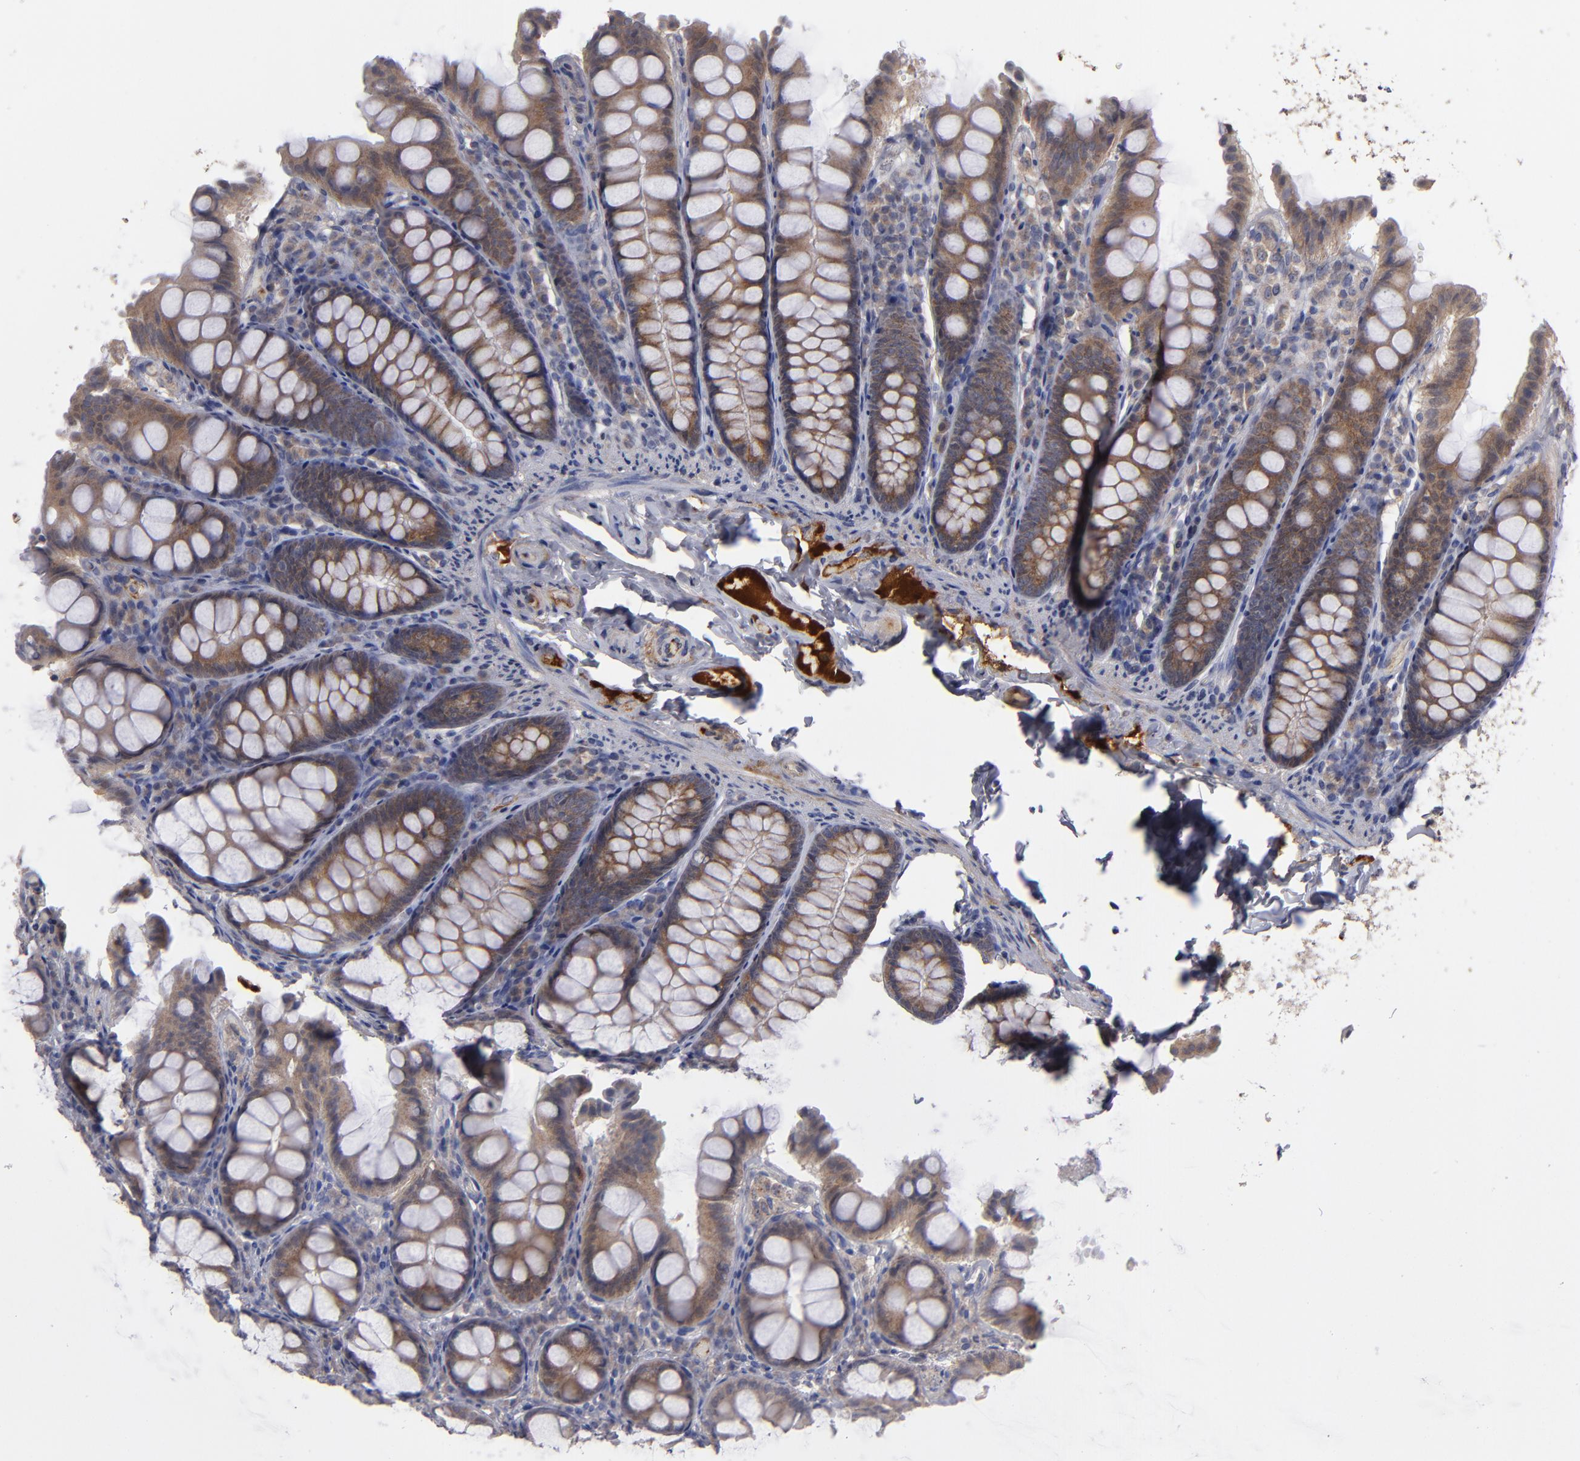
{"staining": {"intensity": "negative", "quantity": "none", "location": "none"}, "tissue": "colon", "cell_type": "Endothelial cells", "image_type": "normal", "snomed": [{"axis": "morphology", "description": "Normal tissue, NOS"}, {"axis": "topography", "description": "Colon"}], "caption": "High power microscopy image of an immunohistochemistry (IHC) photomicrograph of normal colon, revealing no significant positivity in endothelial cells. (DAB IHC, high magnification).", "gene": "EXD2", "patient": {"sex": "female", "age": 61}}